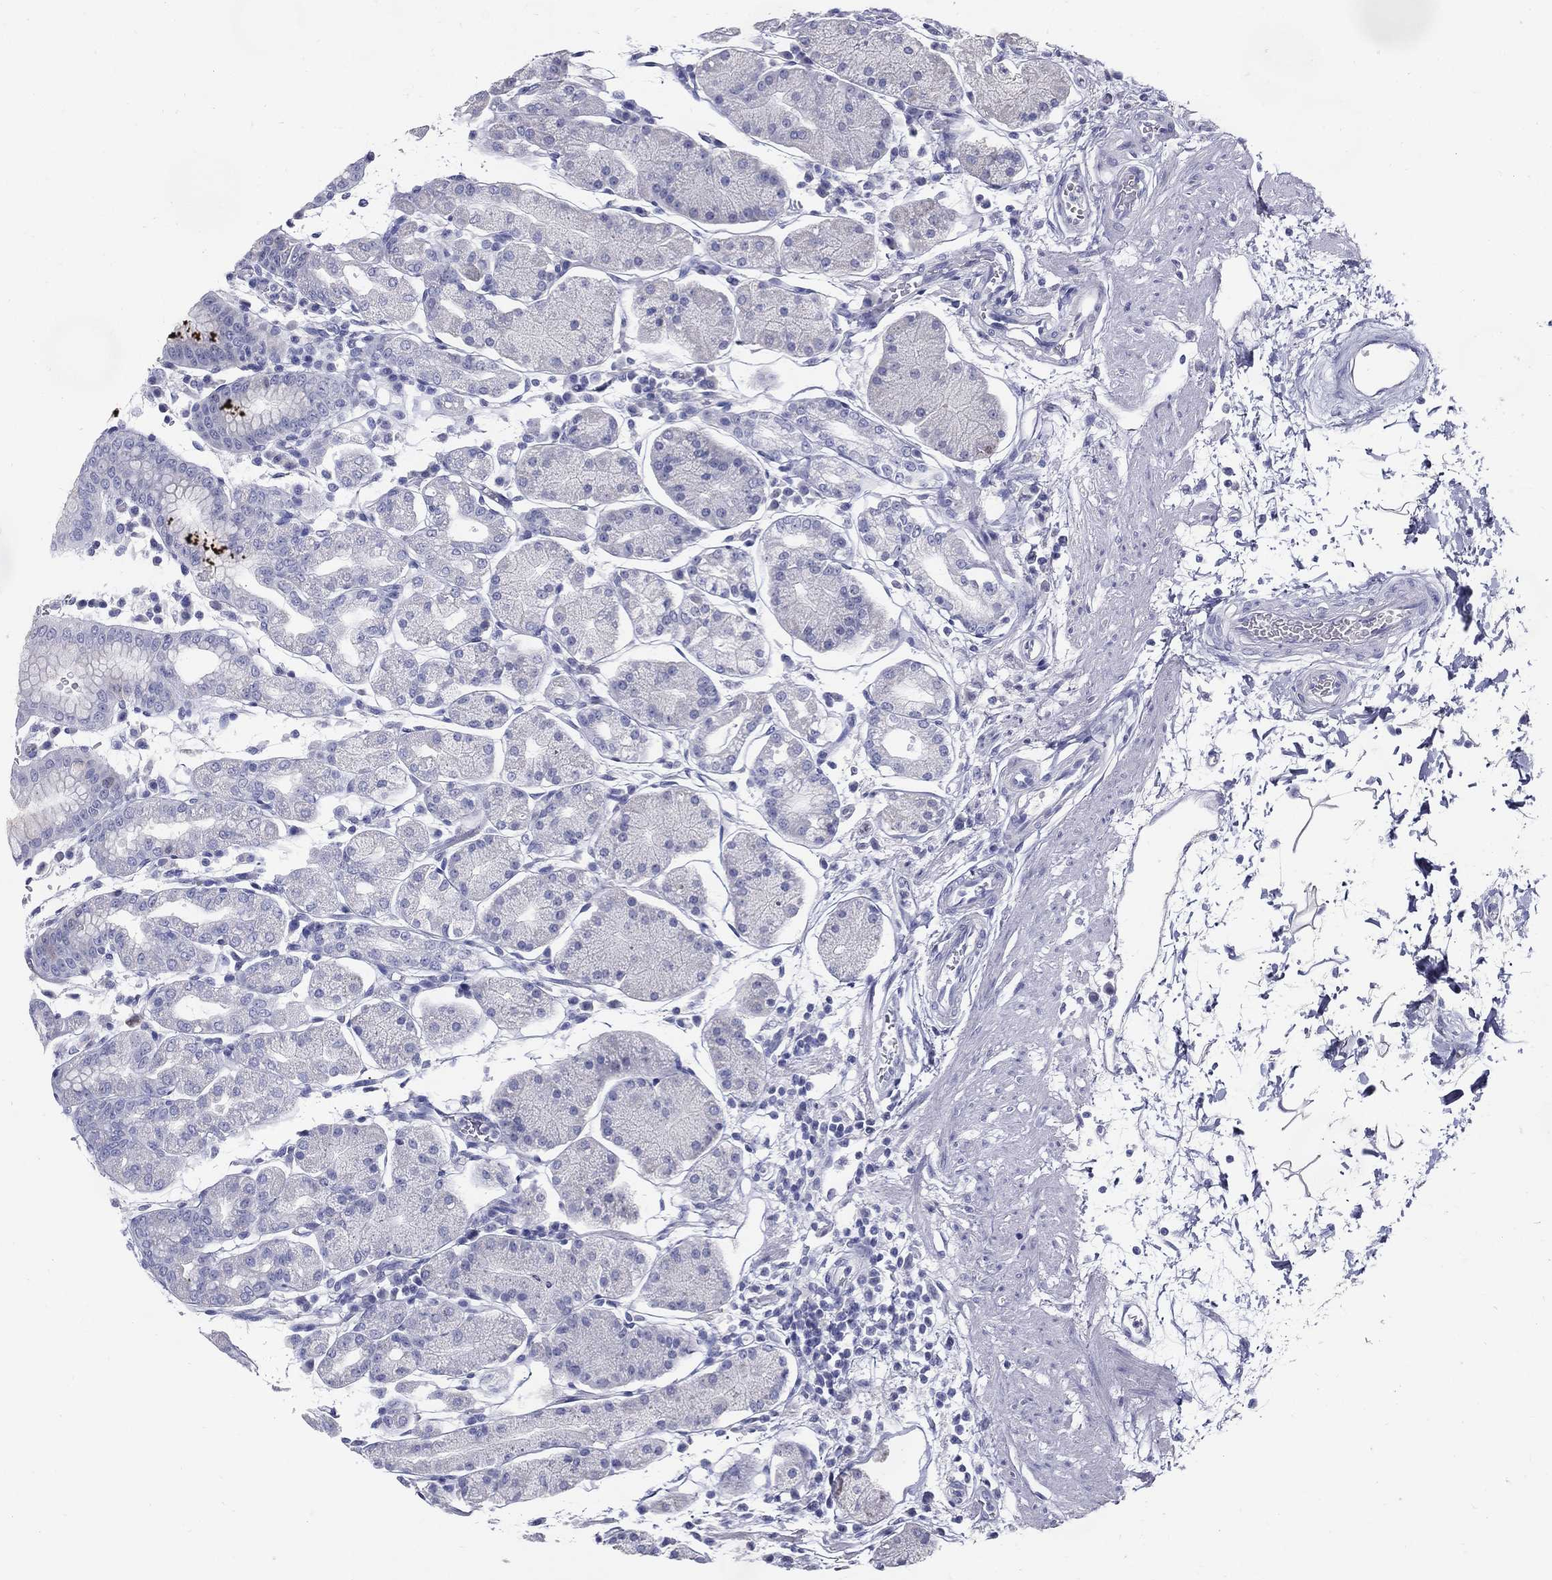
{"staining": {"intensity": "negative", "quantity": "none", "location": "none"}, "tissue": "stomach", "cell_type": "Glandular cells", "image_type": "normal", "snomed": [{"axis": "morphology", "description": "Normal tissue, NOS"}, {"axis": "topography", "description": "Stomach"}], "caption": "IHC micrograph of benign stomach: stomach stained with DAB (3,3'-diaminobenzidine) demonstrates no significant protein positivity in glandular cells.", "gene": "KIF2C", "patient": {"sex": "male", "age": 54}}